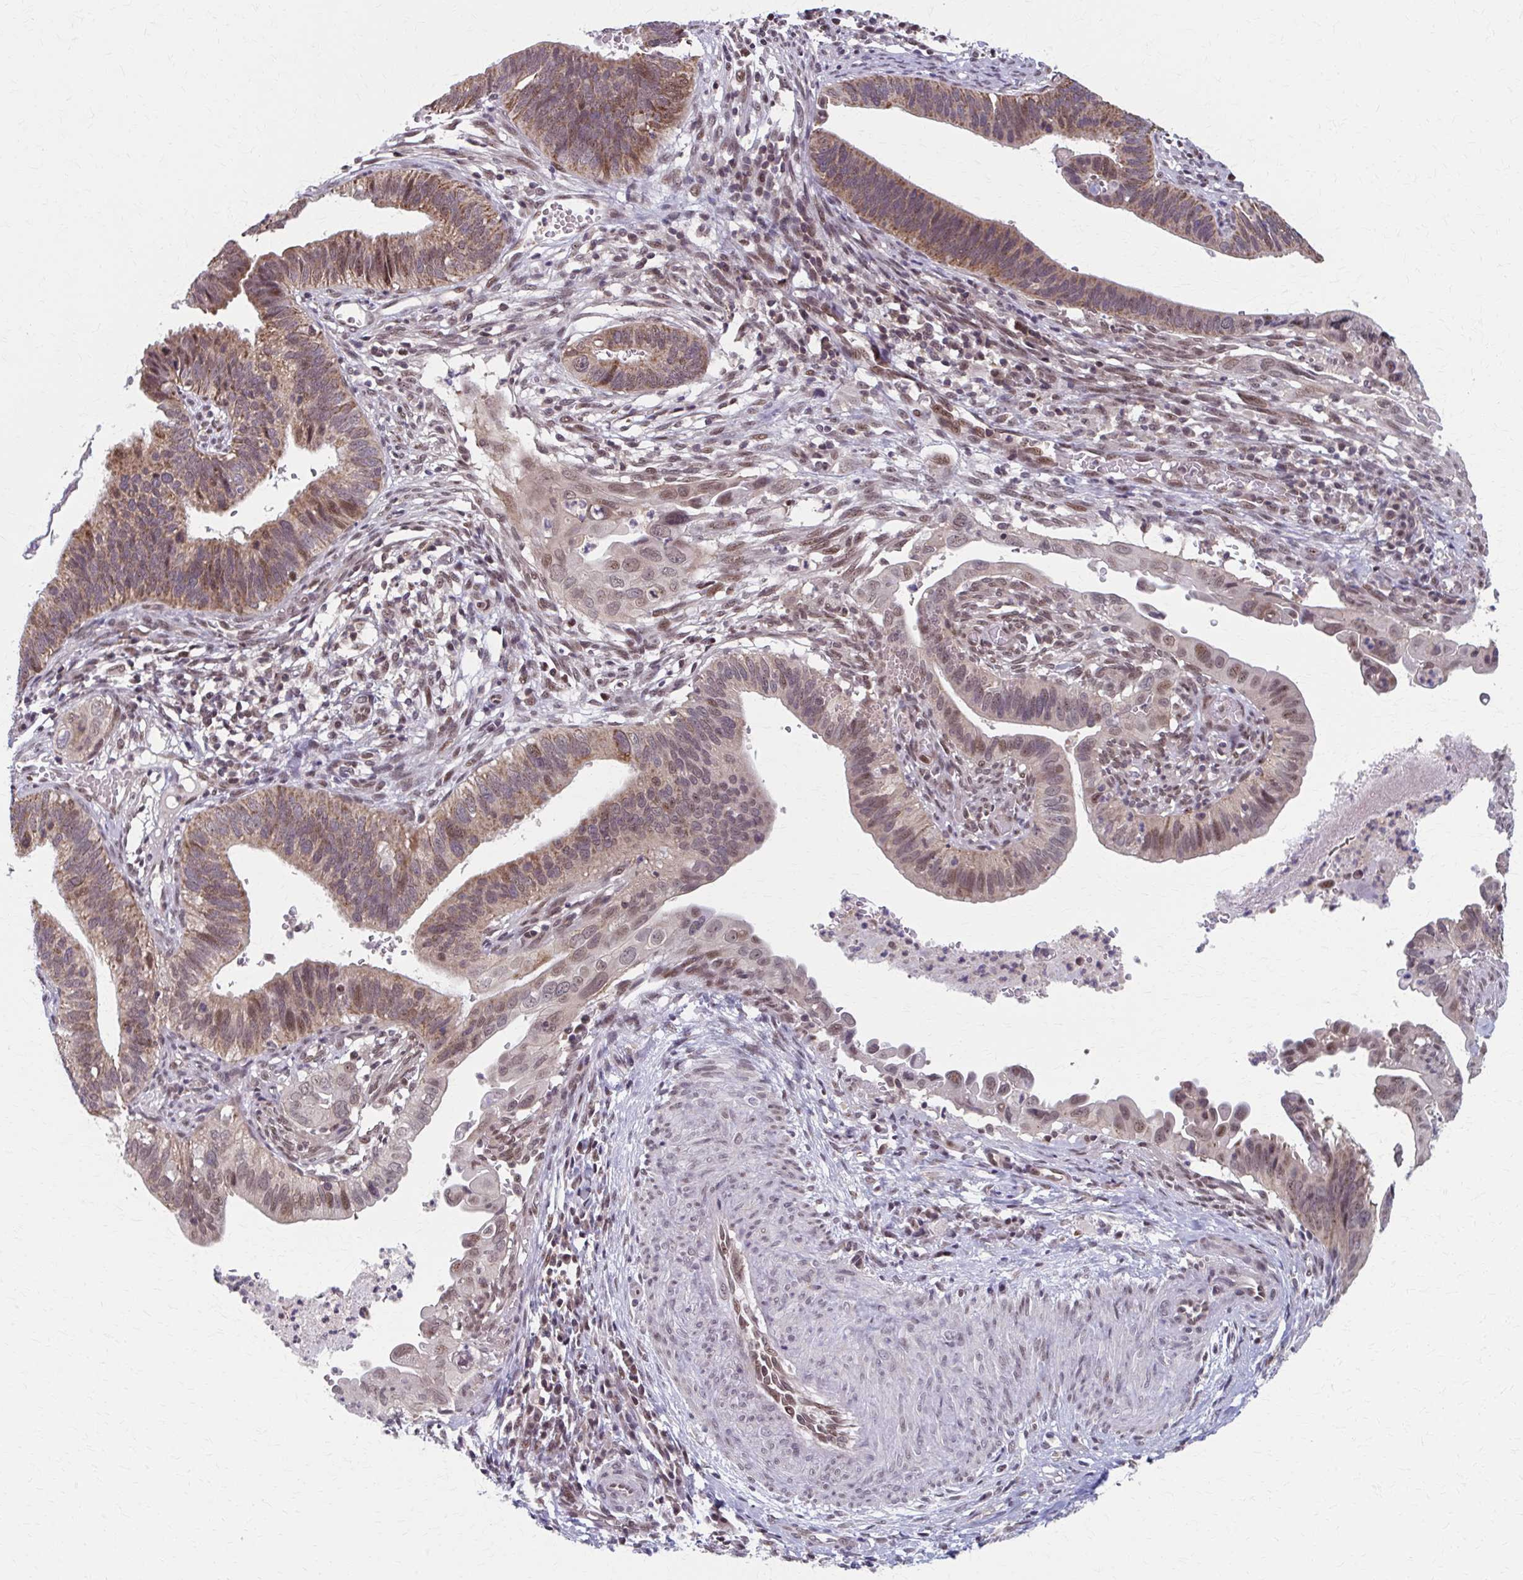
{"staining": {"intensity": "moderate", "quantity": ">75%", "location": "cytoplasmic/membranous,nuclear"}, "tissue": "cervical cancer", "cell_type": "Tumor cells", "image_type": "cancer", "snomed": [{"axis": "morphology", "description": "Adenocarcinoma, NOS"}, {"axis": "topography", "description": "Cervix"}], "caption": "Immunohistochemical staining of human cervical cancer displays moderate cytoplasmic/membranous and nuclear protein expression in about >75% of tumor cells.", "gene": "SETBP1", "patient": {"sex": "female", "age": 42}}